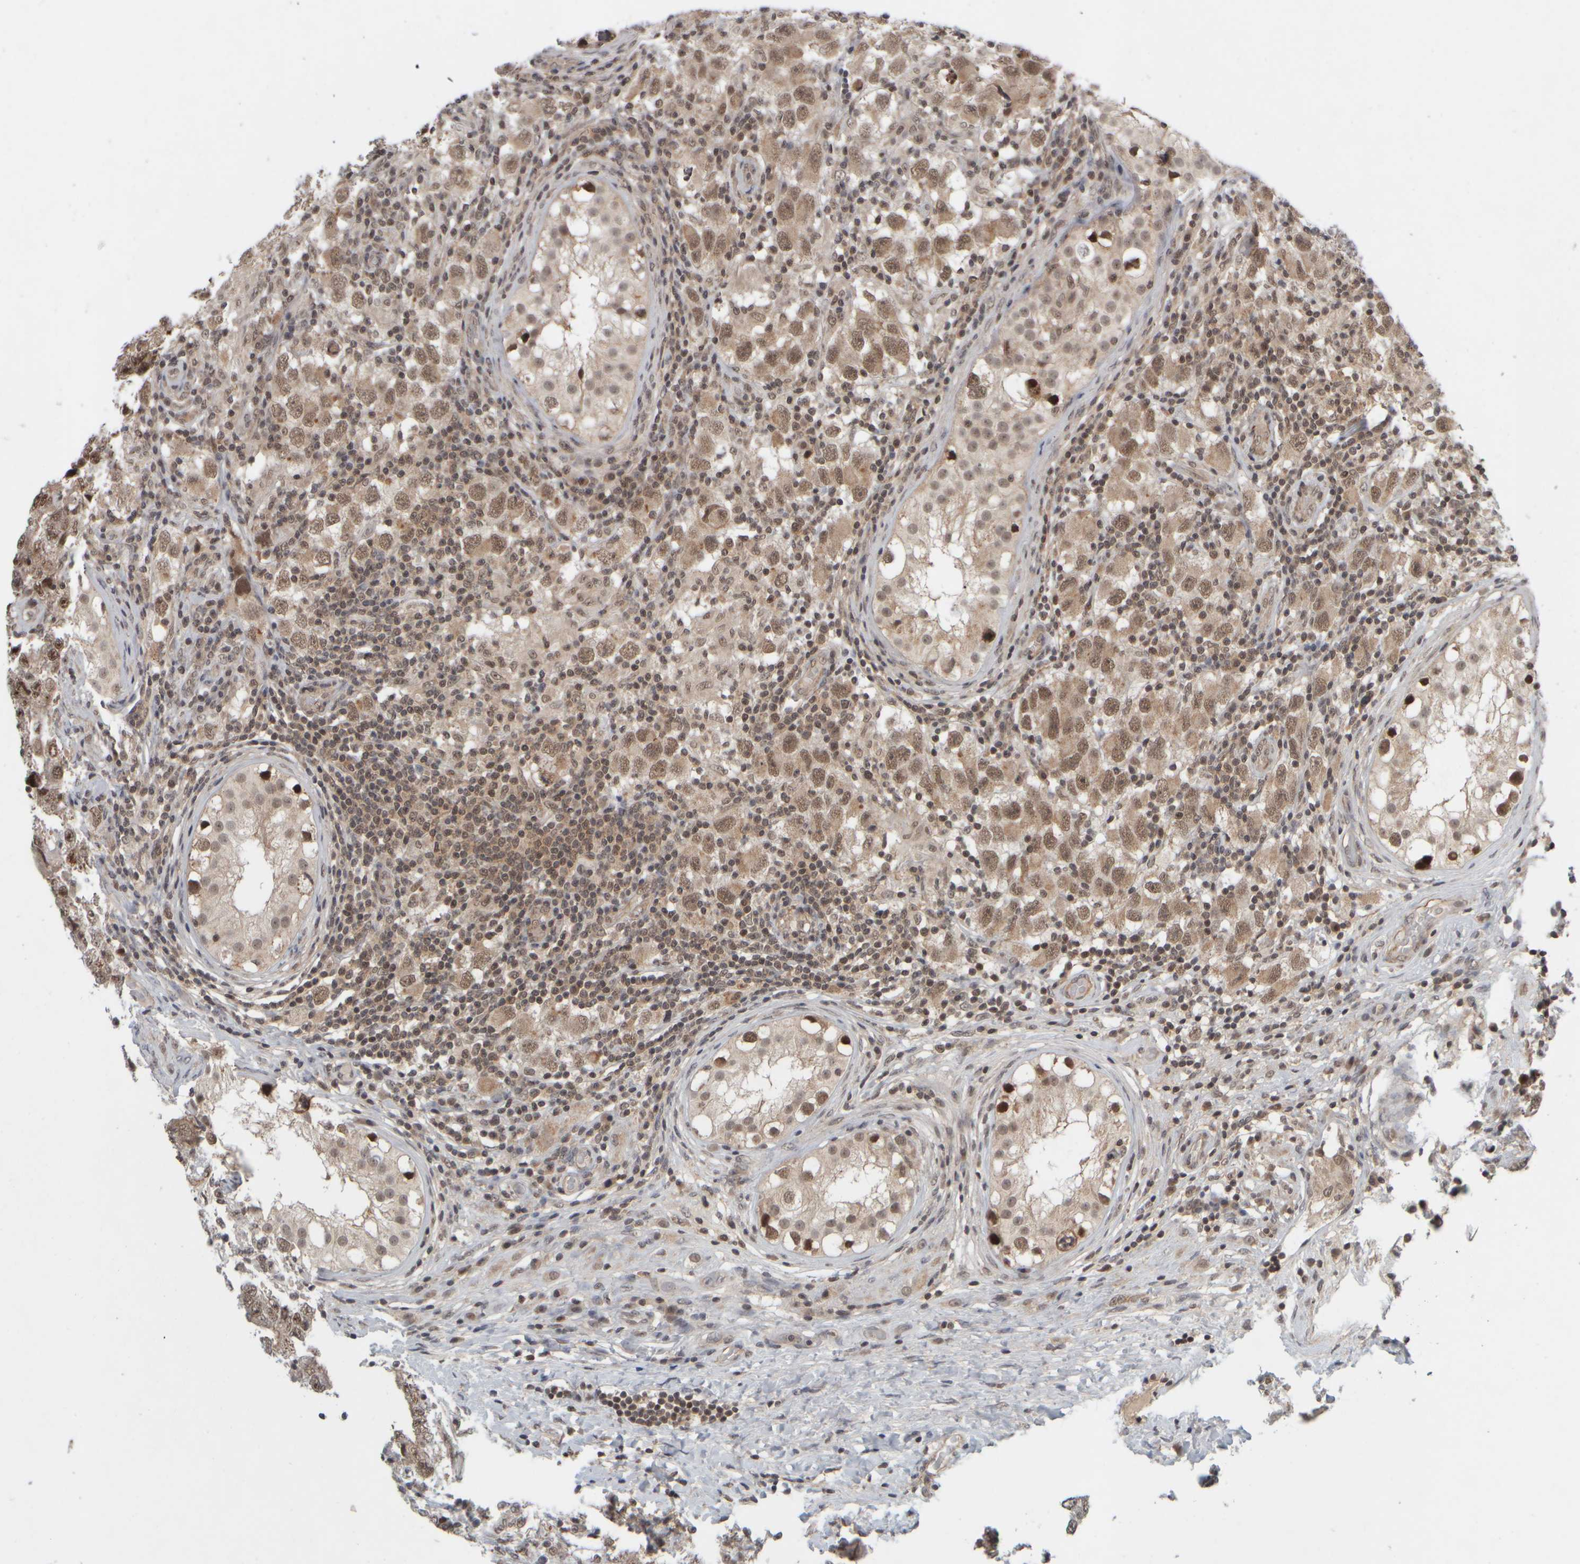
{"staining": {"intensity": "weak", "quantity": ">75%", "location": "cytoplasmic/membranous,nuclear"}, "tissue": "testis cancer", "cell_type": "Tumor cells", "image_type": "cancer", "snomed": [{"axis": "morphology", "description": "Carcinoma, Embryonal, NOS"}, {"axis": "topography", "description": "Testis"}], "caption": "This micrograph reveals testis embryonal carcinoma stained with IHC to label a protein in brown. The cytoplasmic/membranous and nuclear of tumor cells show weak positivity for the protein. Nuclei are counter-stained blue.", "gene": "SYNRG", "patient": {"sex": "male", "age": 21}}